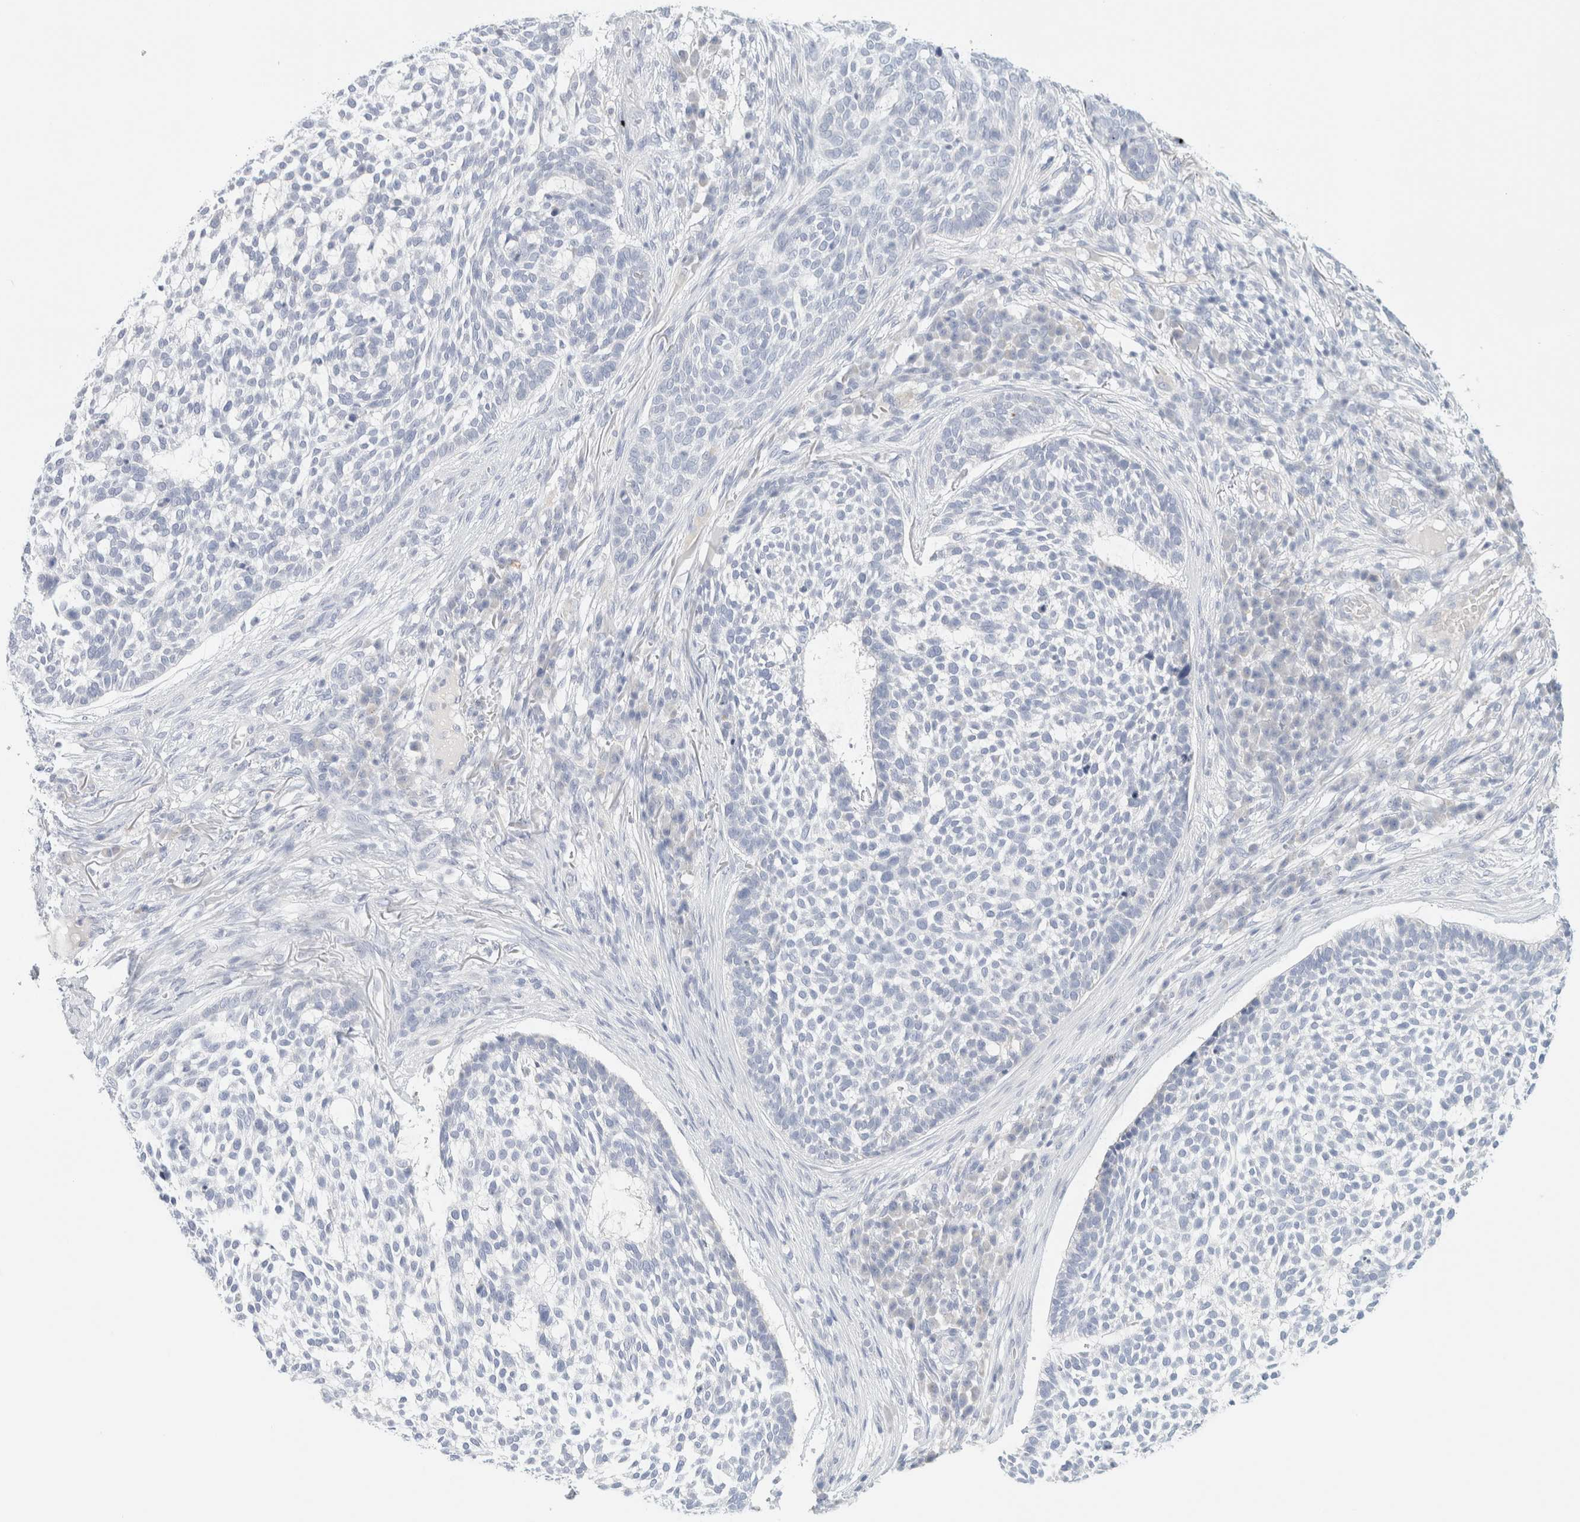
{"staining": {"intensity": "negative", "quantity": "none", "location": "none"}, "tissue": "skin cancer", "cell_type": "Tumor cells", "image_type": "cancer", "snomed": [{"axis": "morphology", "description": "Basal cell carcinoma"}, {"axis": "topography", "description": "Skin"}], "caption": "Immunohistochemistry of skin cancer (basal cell carcinoma) demonstrates no expression in tumor cells.", "gene": "HEXD", "patient": {"sex": "female", "age": 64}}